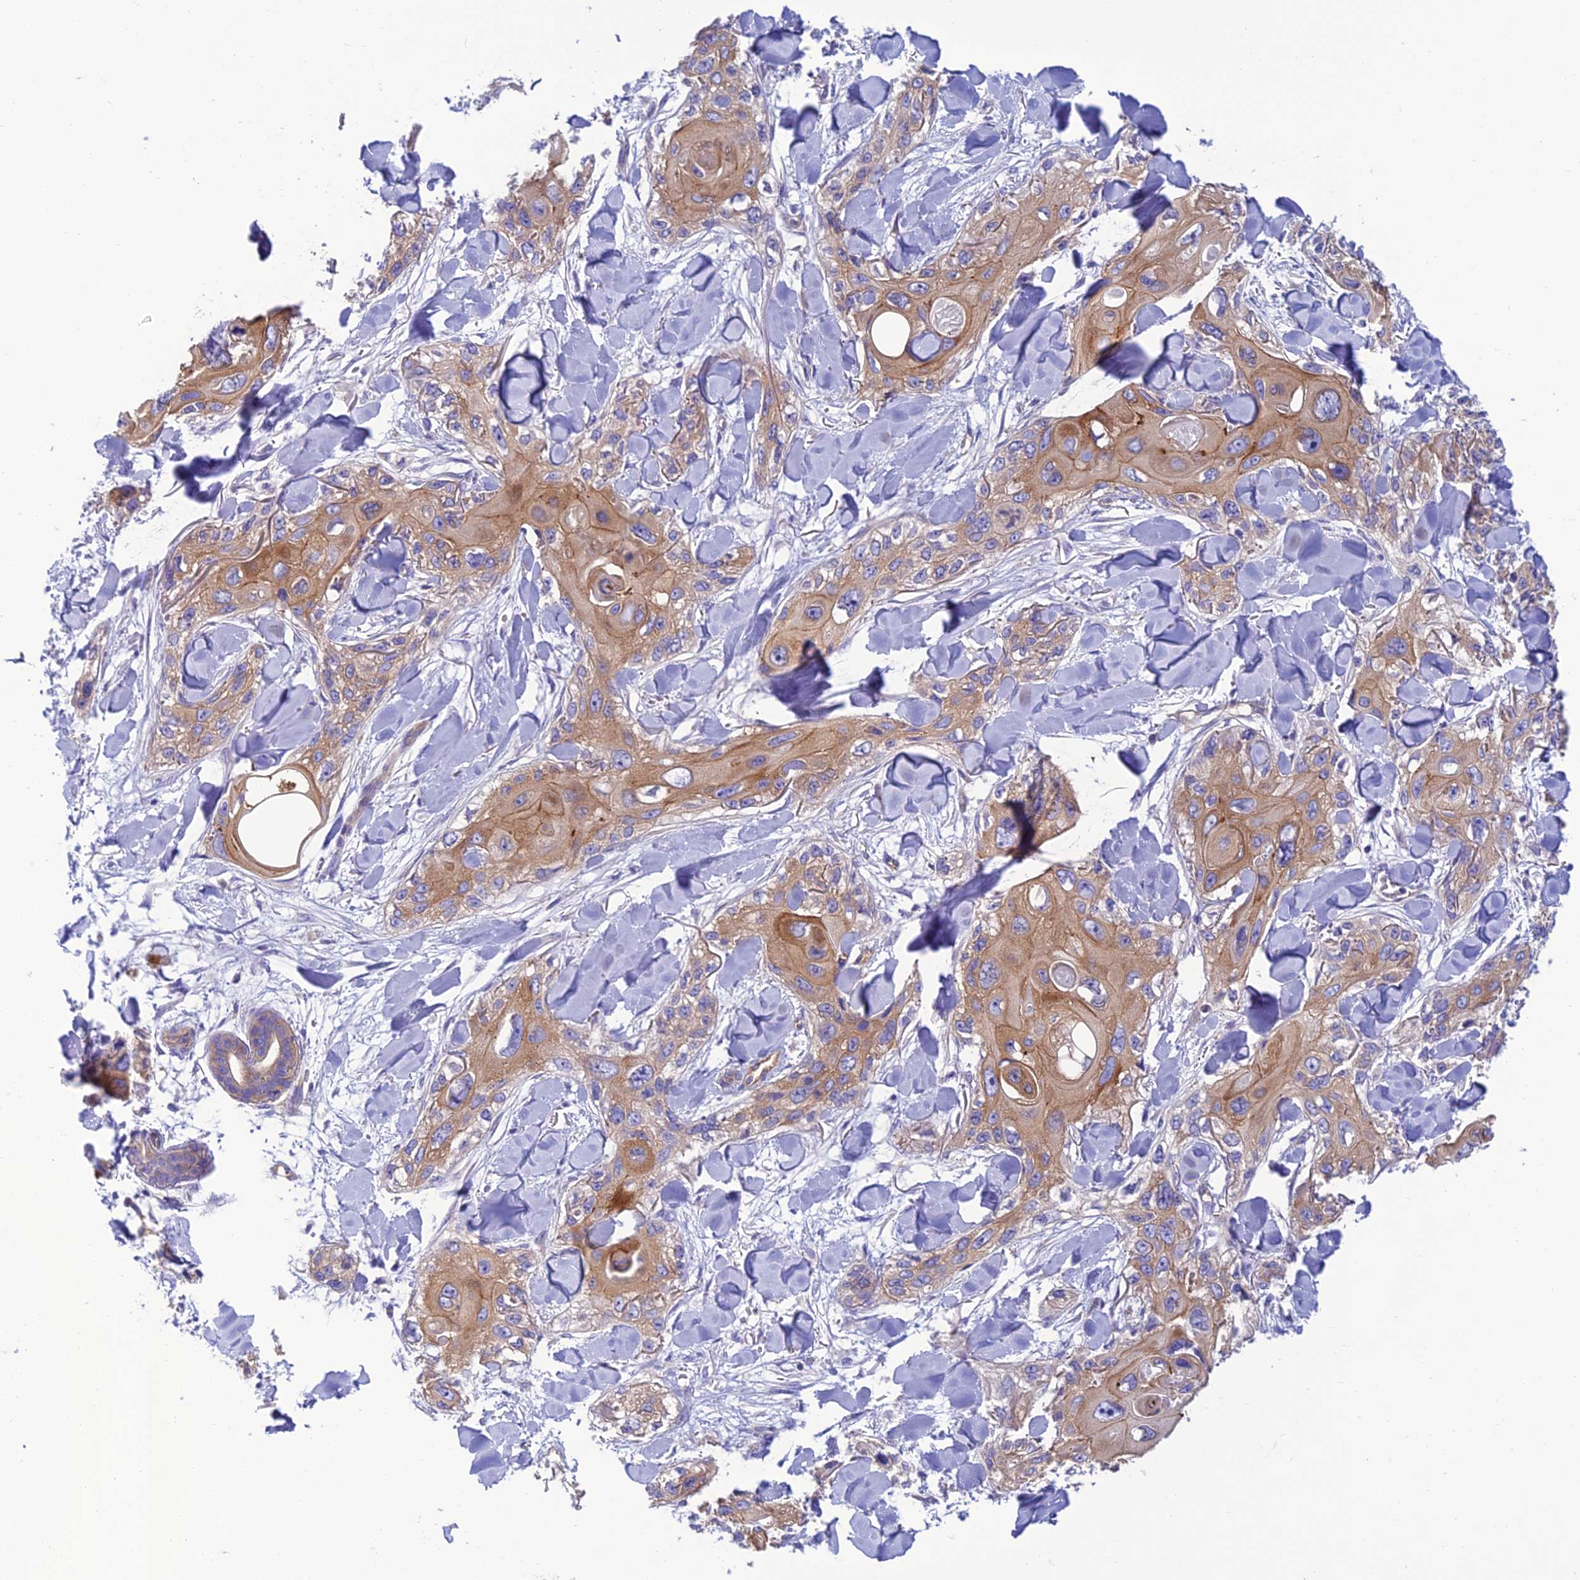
{"staining": {"intensity": "moderate", "quantity": "25%-75%", "location": "cytoplasmic/membranous"}, "tissue": "skin cancer", "cell_type": "Tumor cells", "image_type": "cancer", "snomed": [{"axis": "morphology", "description": "Normal tissue, NOS"}, {"axis": "morphology", "description": "Squamous cell carcinoma, NOS"}, {"axis": "topography", "description": "Skin"}], "caption": "Moderate cytoplasmic/membranous staining is appreciated in about 25%-75% of tumor cells in skin cancer (squamous cell carcinoma).", "gene": "PPFIA3", "patient": {"sex": "male", "age": 72}}